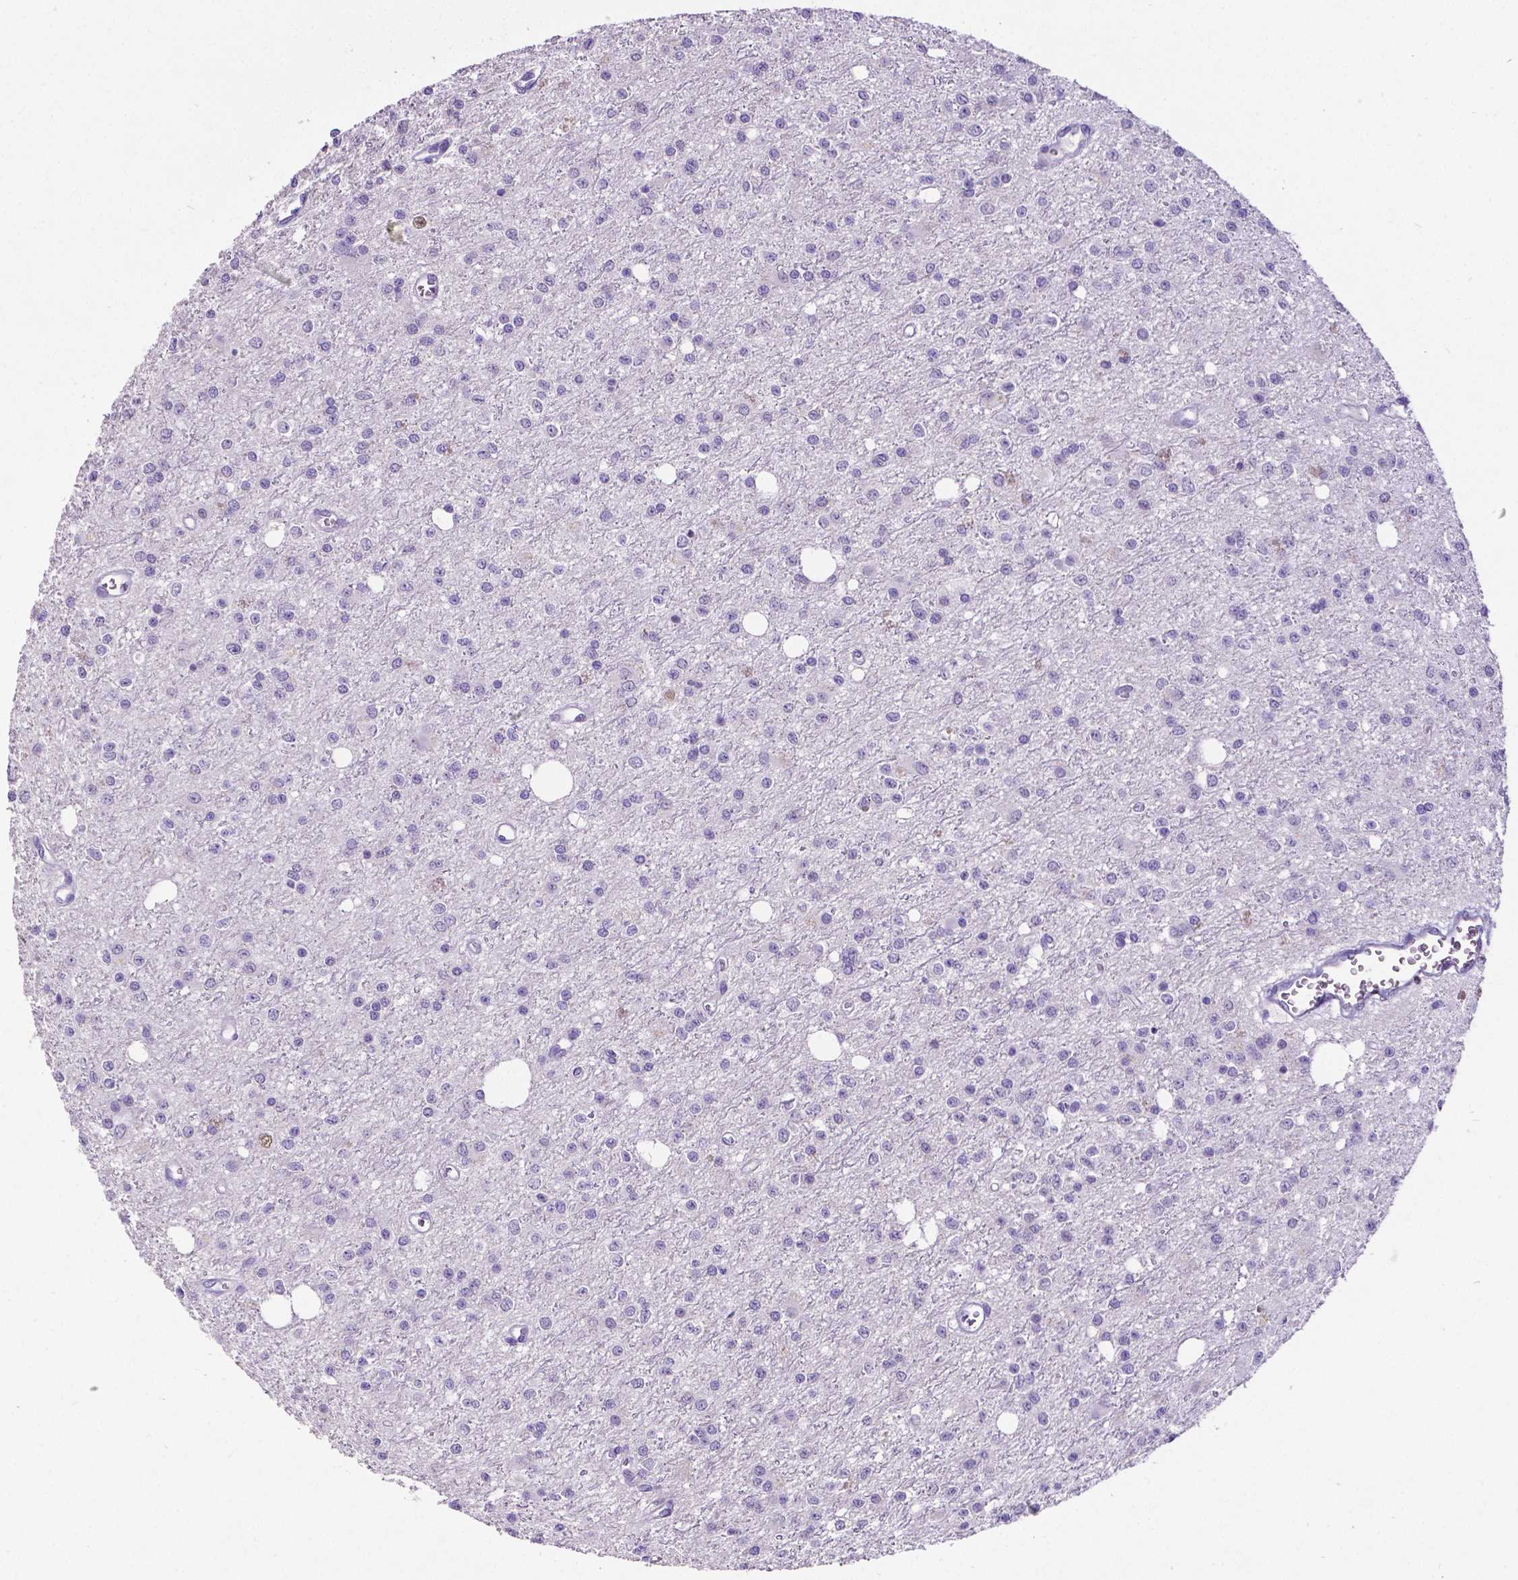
{"staining": {"intensity": "negative", "quantity": "none", "location": "none"}, "tissue": "glioma", "cell_type": "Tumor cells", "image_type": "cancer", "snomed": [{"axis": "morphology", "description": "Glioma, malignant, Low grade"}, {"axis": "topography", "description": "Brain"}], "caption": "Malignant glioma (low-grade) was stained to show a protein in brown. There is no significant positivity in tumor cells.", "gene": "SATB2", "patient": {"sex": "female", "age": 45}}